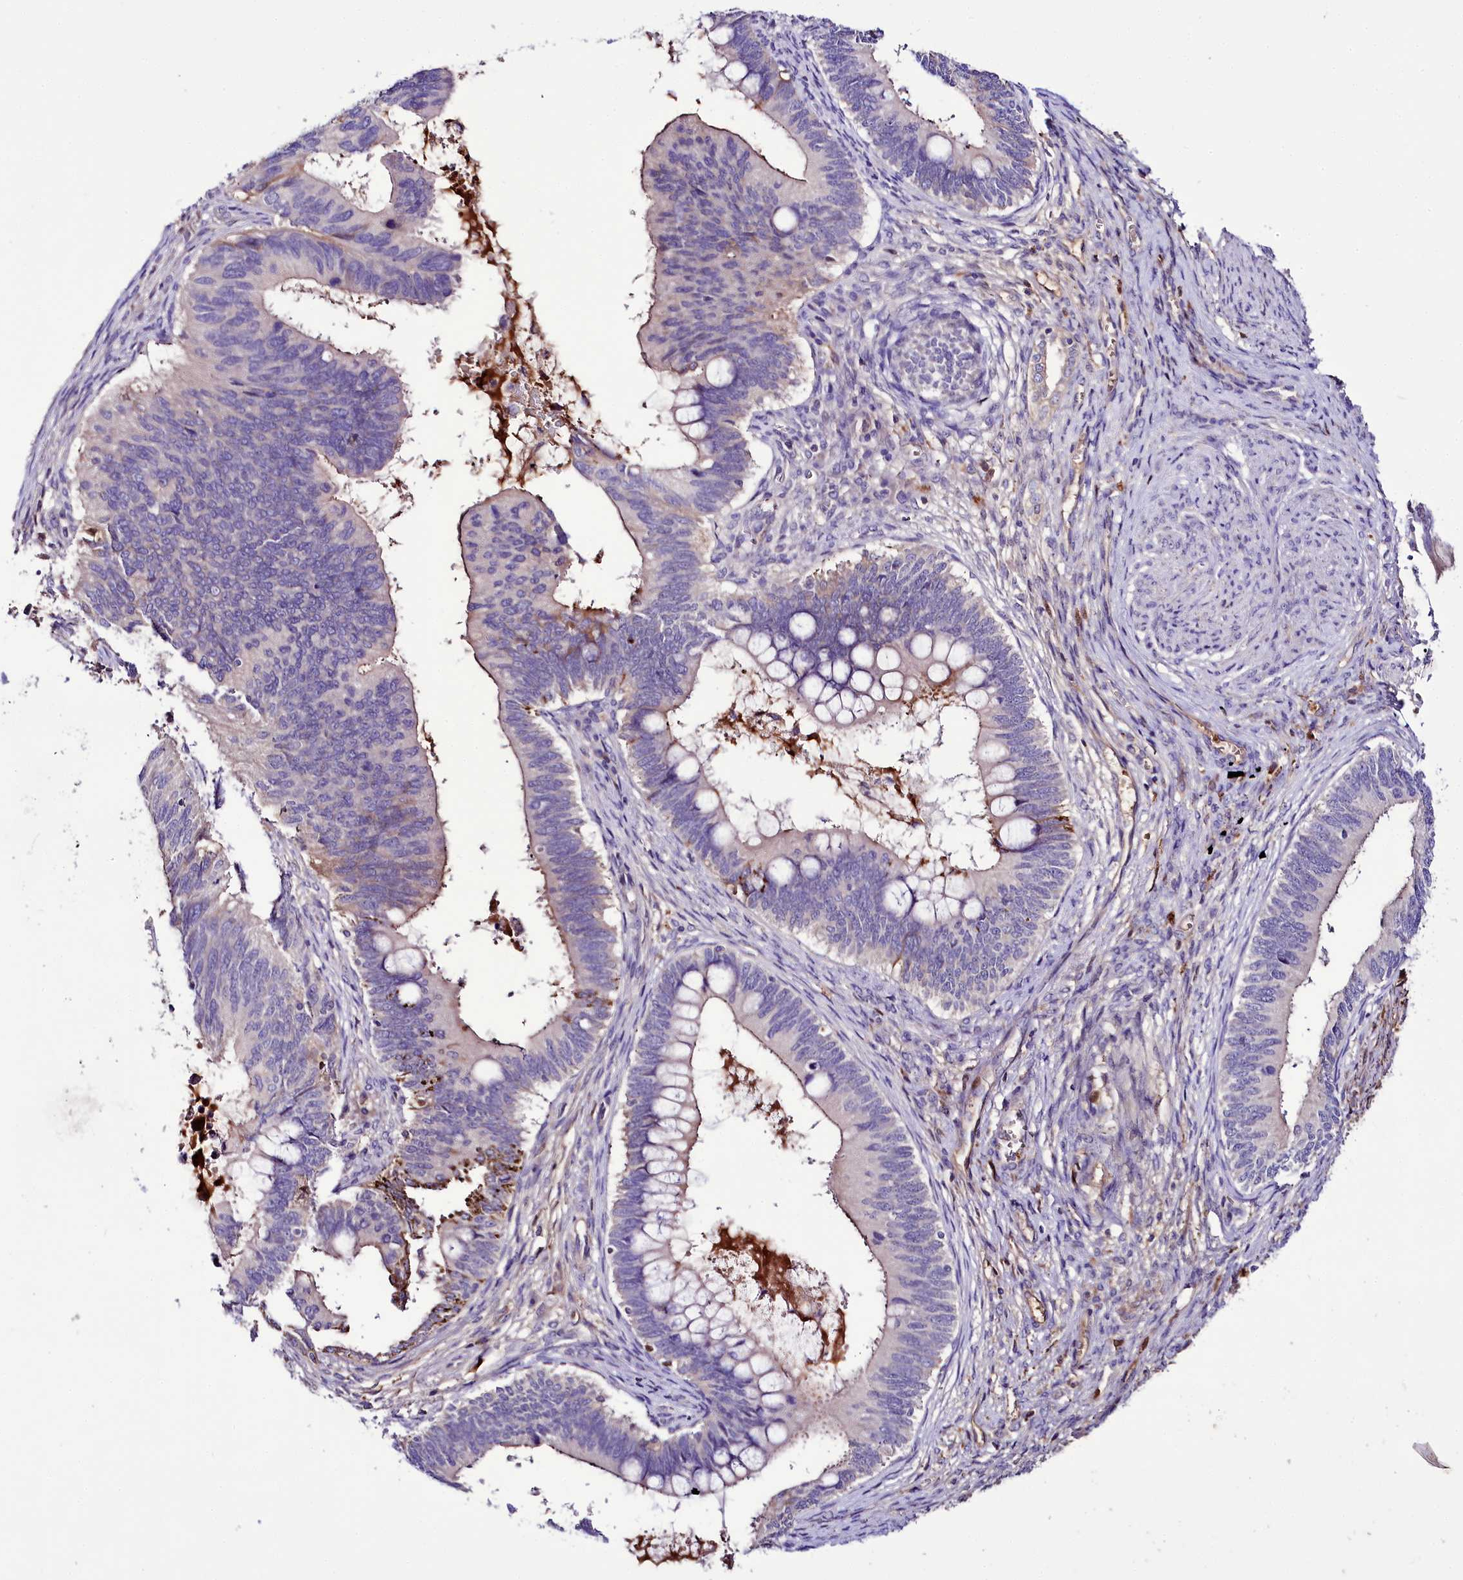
{"staining": {"intensity": "moderate", "quantity": "<25%", "location": "cytoplasmic/membranous"}, "tissue": "cervical cancer", "cell_type": "Tumor cells", "image_type": "cancer", "snomed": [{"axis": "morphology", "description": "Adenocarcinoma, NOS"}, {"axis": "topography", "description": "Cervix"}], "caption": "Immunohistochemistry micrograph of neoplastic tissue: cervical cancer (adenocarcinoma) stained using immunohistochemistry displays low levels of moderate protein expression localized specifically in the cytoplasmic/membranous of tumor cells, appearing as a cytoplasmic/membranous brown color.", "gene": "PPP1R32", "patient": {"sex": "female", "age": 42}}